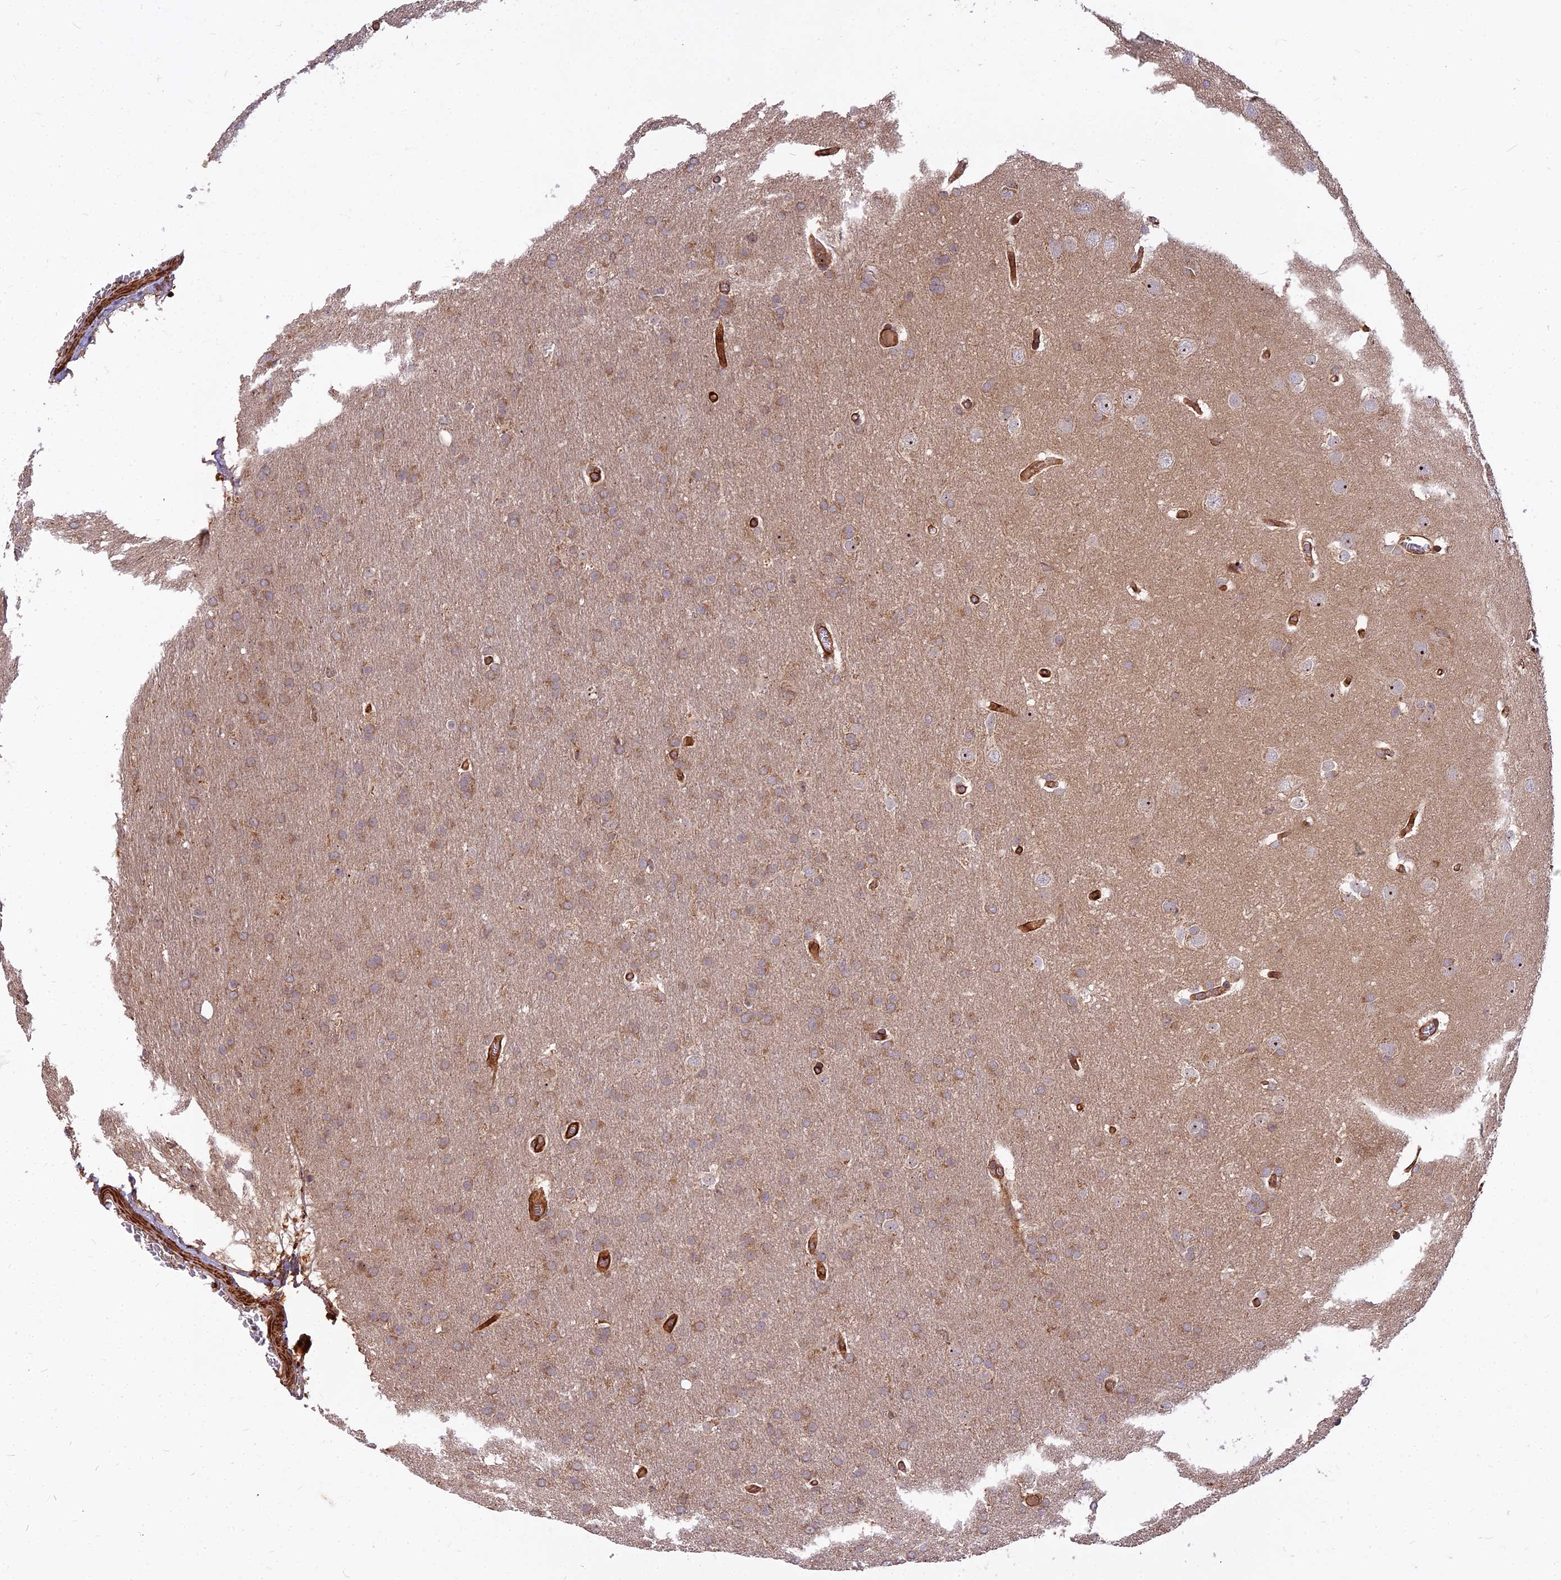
{"staining": {"intensity": "moderate", "quantity": ">75%", "location": "cytoplasmic/membranous"}, "tissue": "glioma", "cell_type": "Tumor cells", "image_type": "cancer", "snomed": [{"axis": "morphology", "description": "Glioma, malignant, Low grade"}, {"axis": "topography", "description": "Brain"}], "caption": "Approximately >75% of tumor cells in human malignant glioma (low-grade) reveal moderate cytoplasmic/membranous protein expression as visualized by brown immunohistochemical staining.", "gene": "TCEA3", "patient": {"sex": "female", "age": 32}}